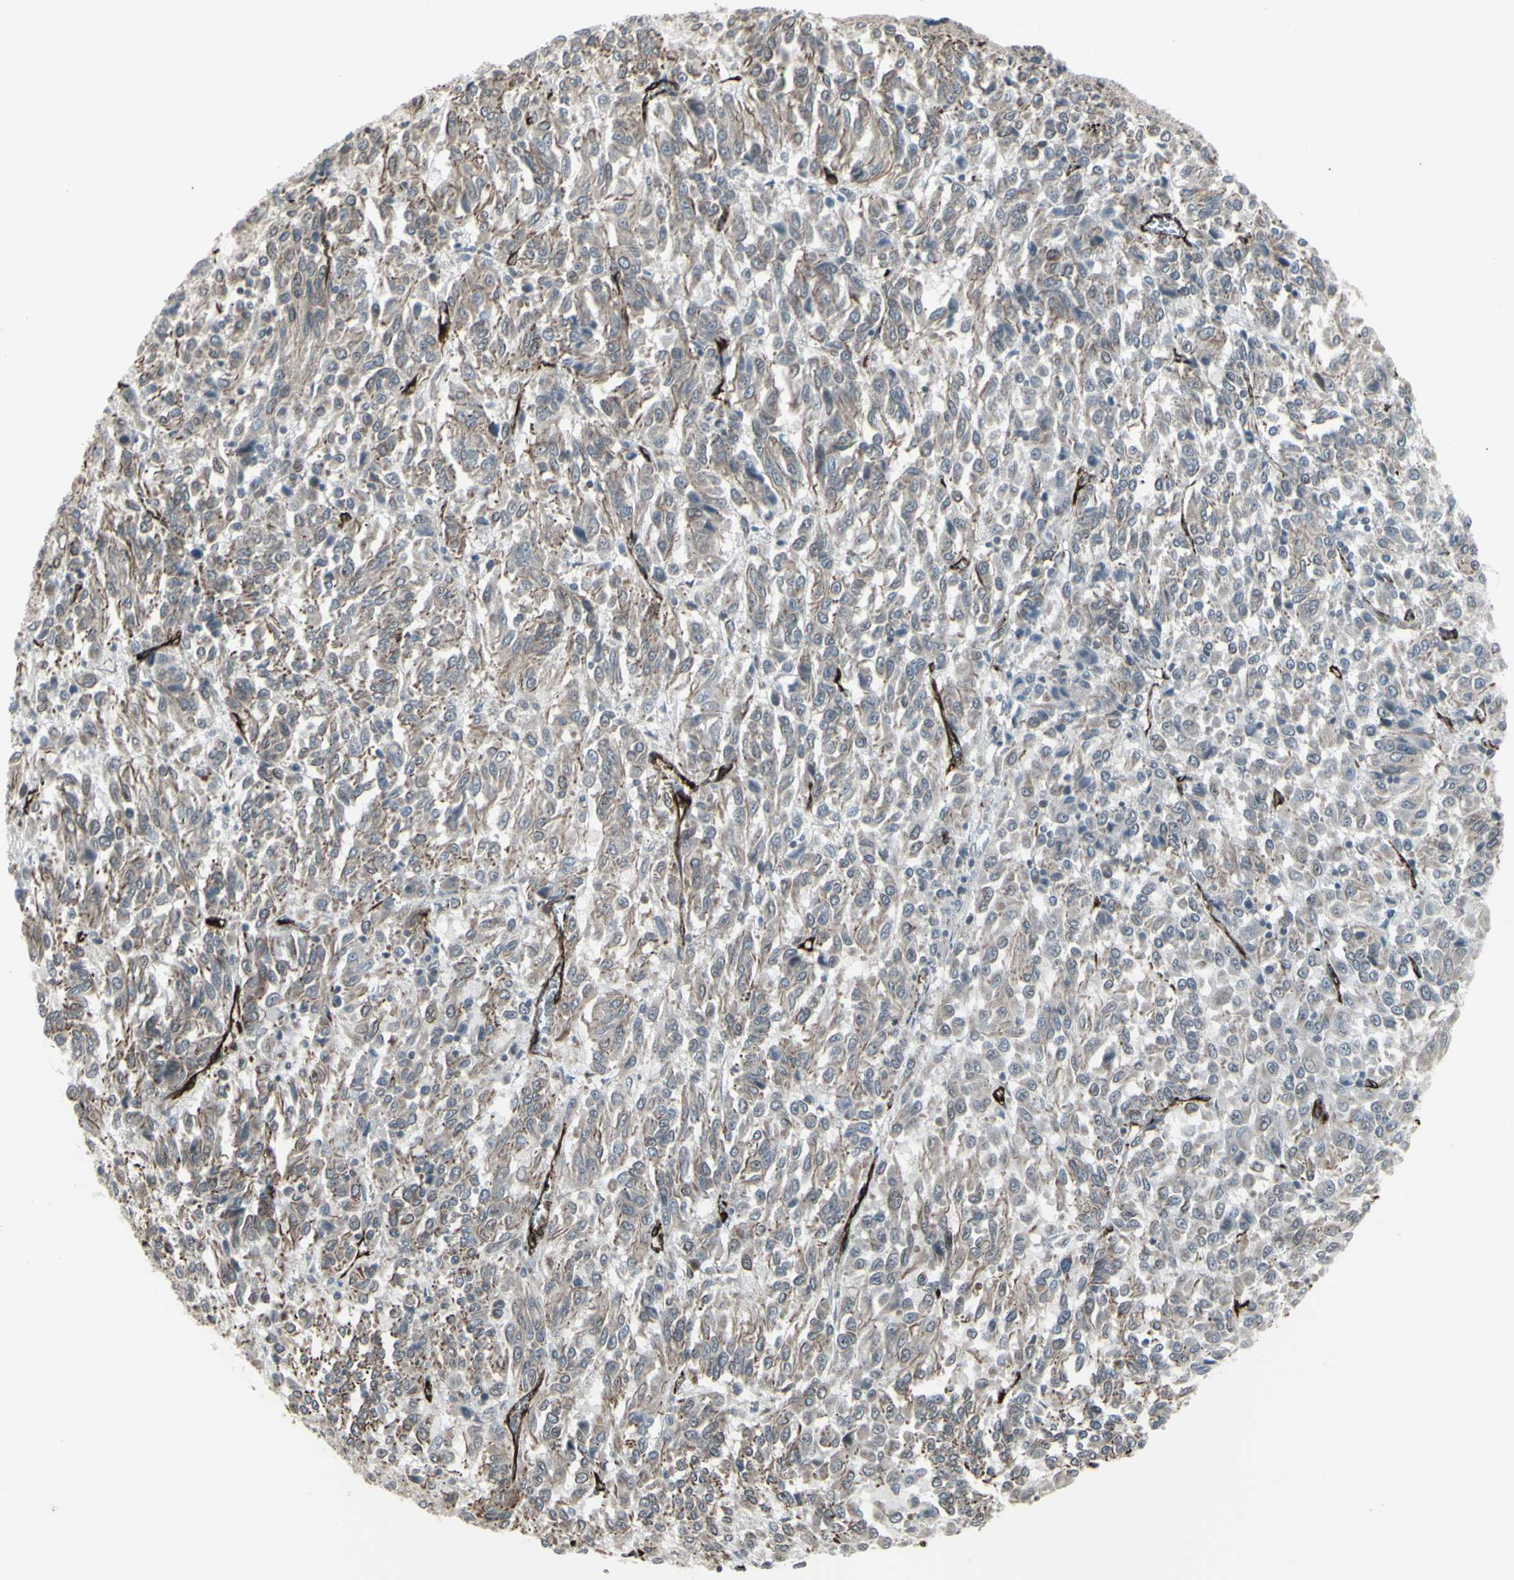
{"staining": {"intensity": "weak", "quantity": "25%-75%", "location": "cytoplasmic/membranous"}, "tissue": "melanoma", "cell_type": "Tumor cells", "image_type": "cancer", "snomed": [{"axis": "morphology", "description": "Malignant melanoma, Metastatic site"}, {"axis": "topography", "description": "Lung"}], "caption": "A histopathology image showing weak cytoplasmic/membranous staining in about 25%-75% of tumor cells in malignant melanoma (metastatic site), as visualized by brown immunohistochemical staining.", "gene": "DTX3L", "patient": {"sex": "male", "age": 64}}